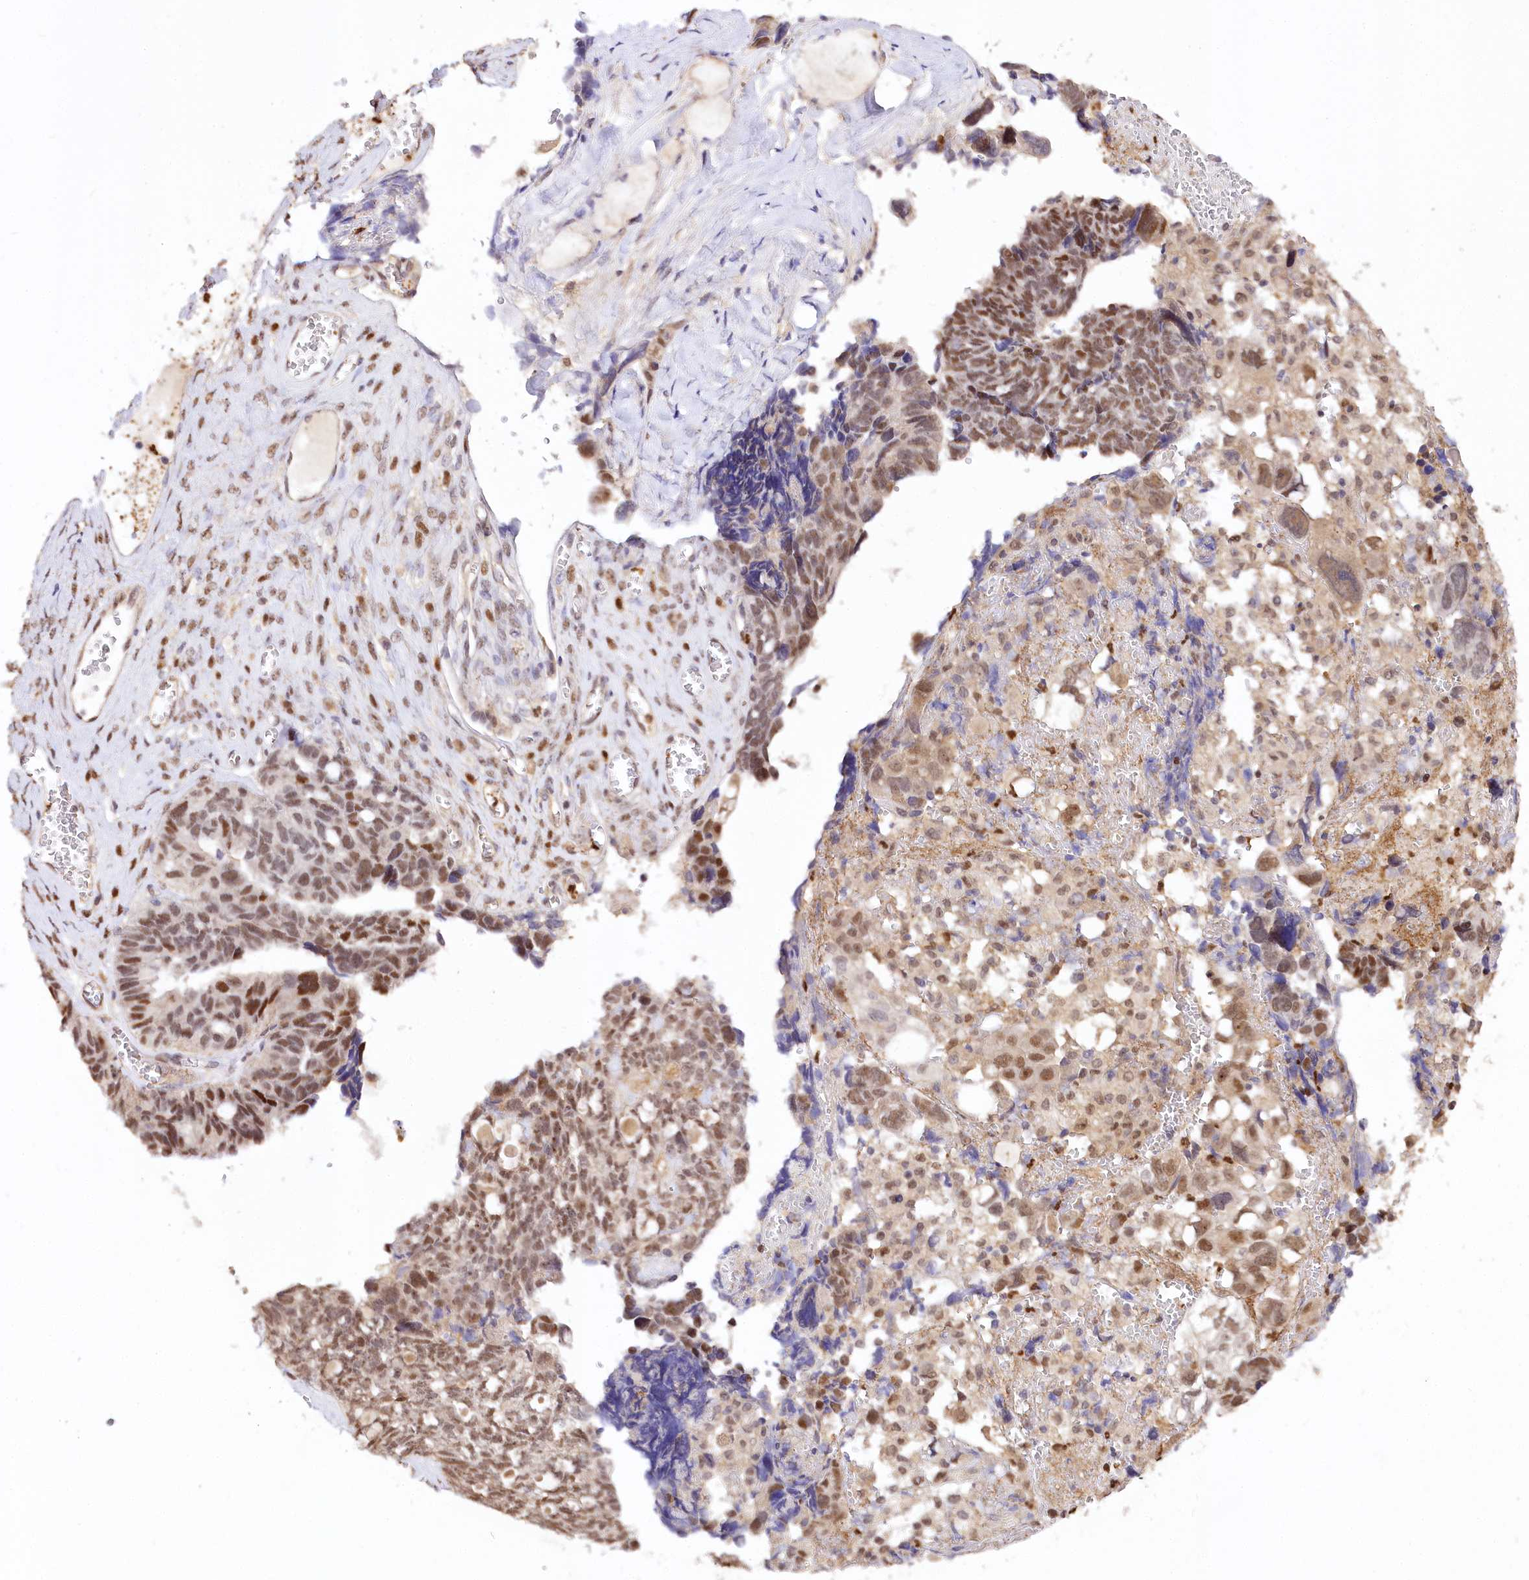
{"staining": {"intensity": "moderate", "quantity": ">75%", "location": "nuclear"}, "tissue": "ovarian cancer", "cell_type": "Tumor cells", "image_type": "cancer", "snomed": [{"axis": "morphology", "description": "Cystadenocarcinoma, serous, NOS"}, {"axis": "topography", "description": "Ovary"}], "caption": "This micrograph displays ovarian cancer (serous cystadenocarcinoma) stained with IHC to label a protein in brown. The nuclear of tumor cells show moderate positivity for the protein. Nuclei are counter-stained blue.", "gene": "GNL3L", "patient": {"sex": "female", "age": 79}}